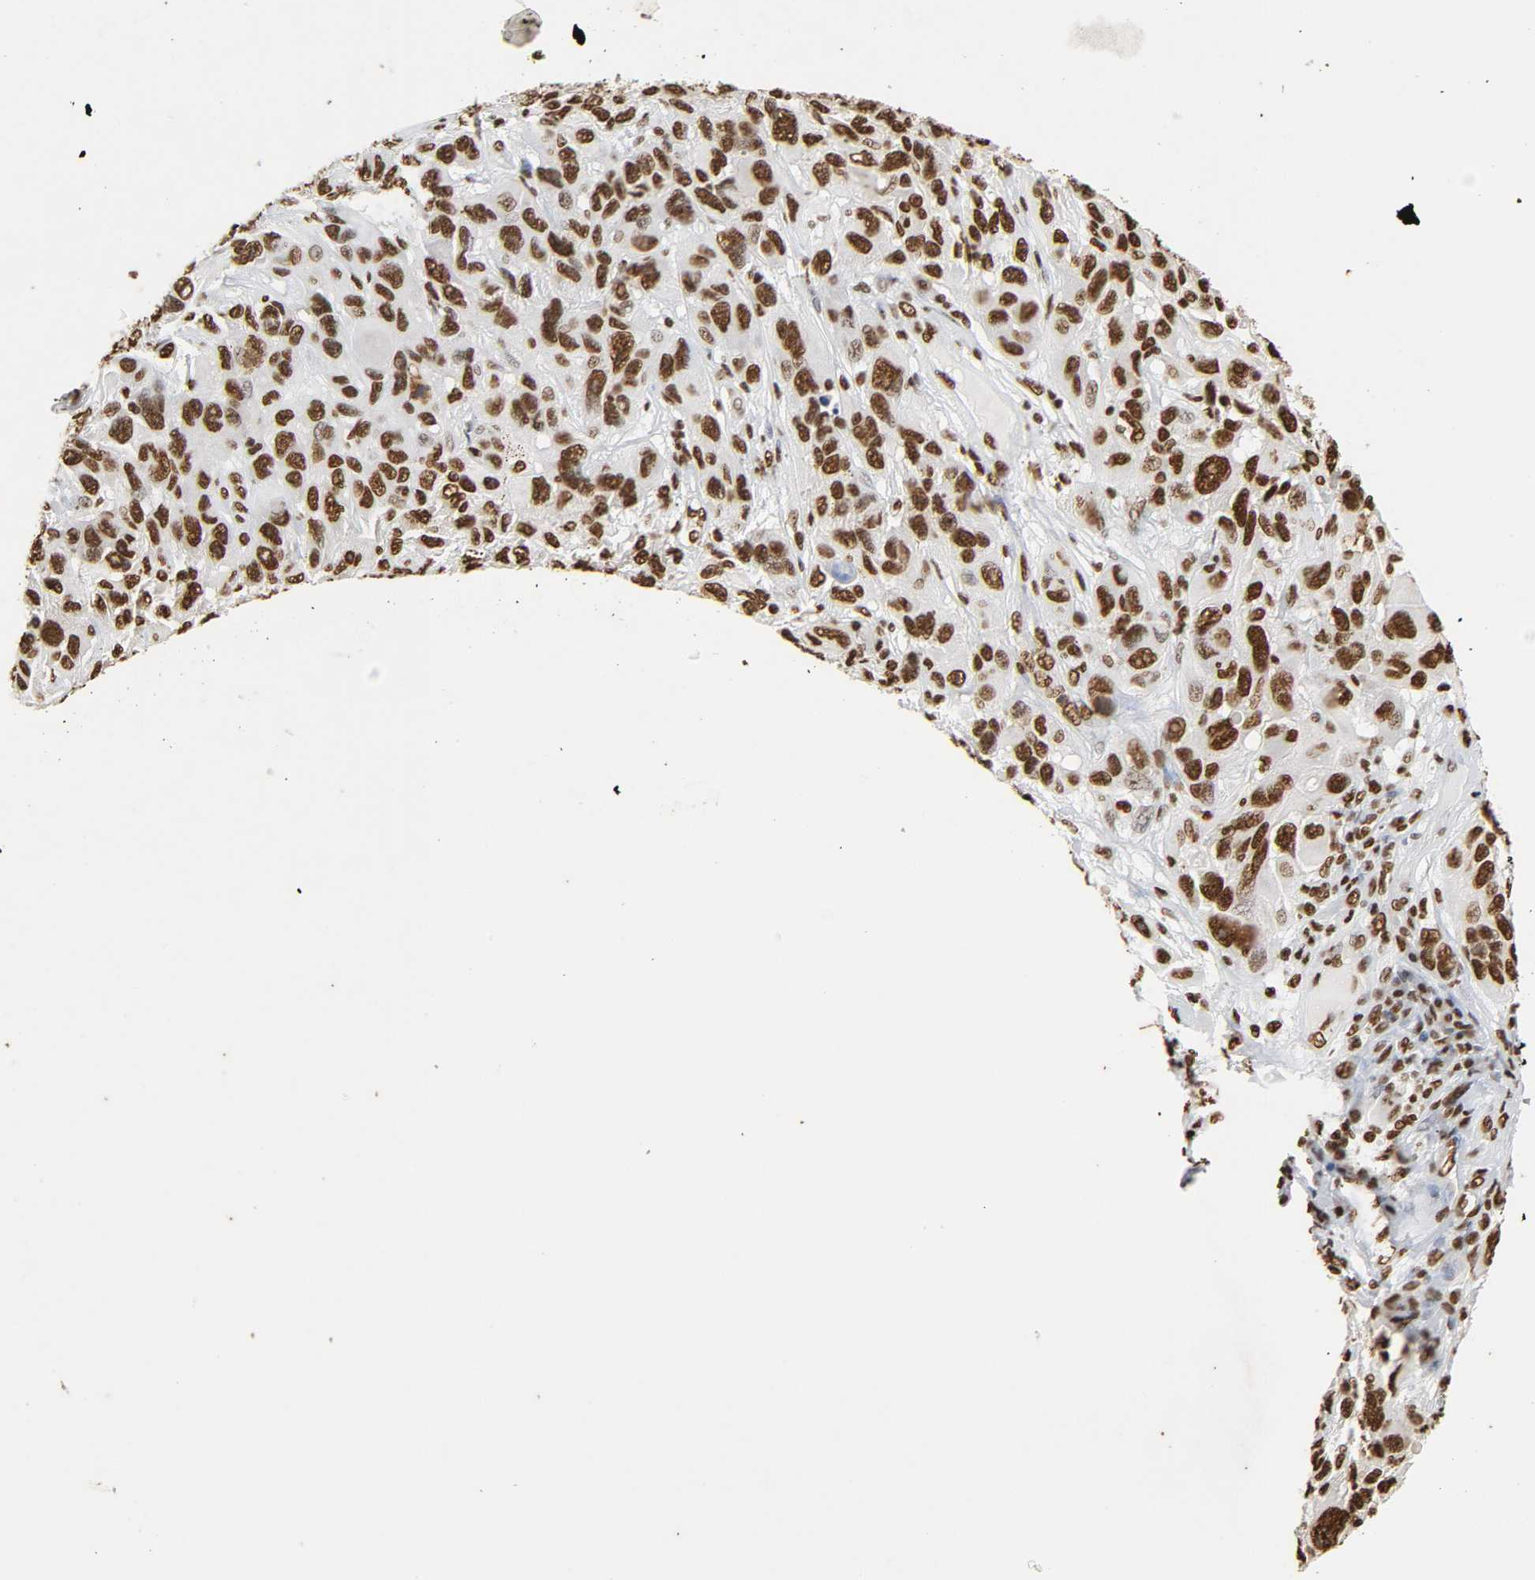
{"staining": {"intensity": "strong", "quantity": ">75%", "location": "nuclear"}, "tissue": "melanoma", "cell_type": "Tumor cells", "image_type": "cancer", "snomed": [{"axis": "morphology", "description": "Malignant melanoma, NOS"}, {"axis": "topography", "description": "Skin"}], "caption": "Protein staining exhibits strong nuclear staining in approximately >75% of tumor cells in melanoma.", "gene": "HNRNPC", "patient": {"sex": "male", "age": 53}}